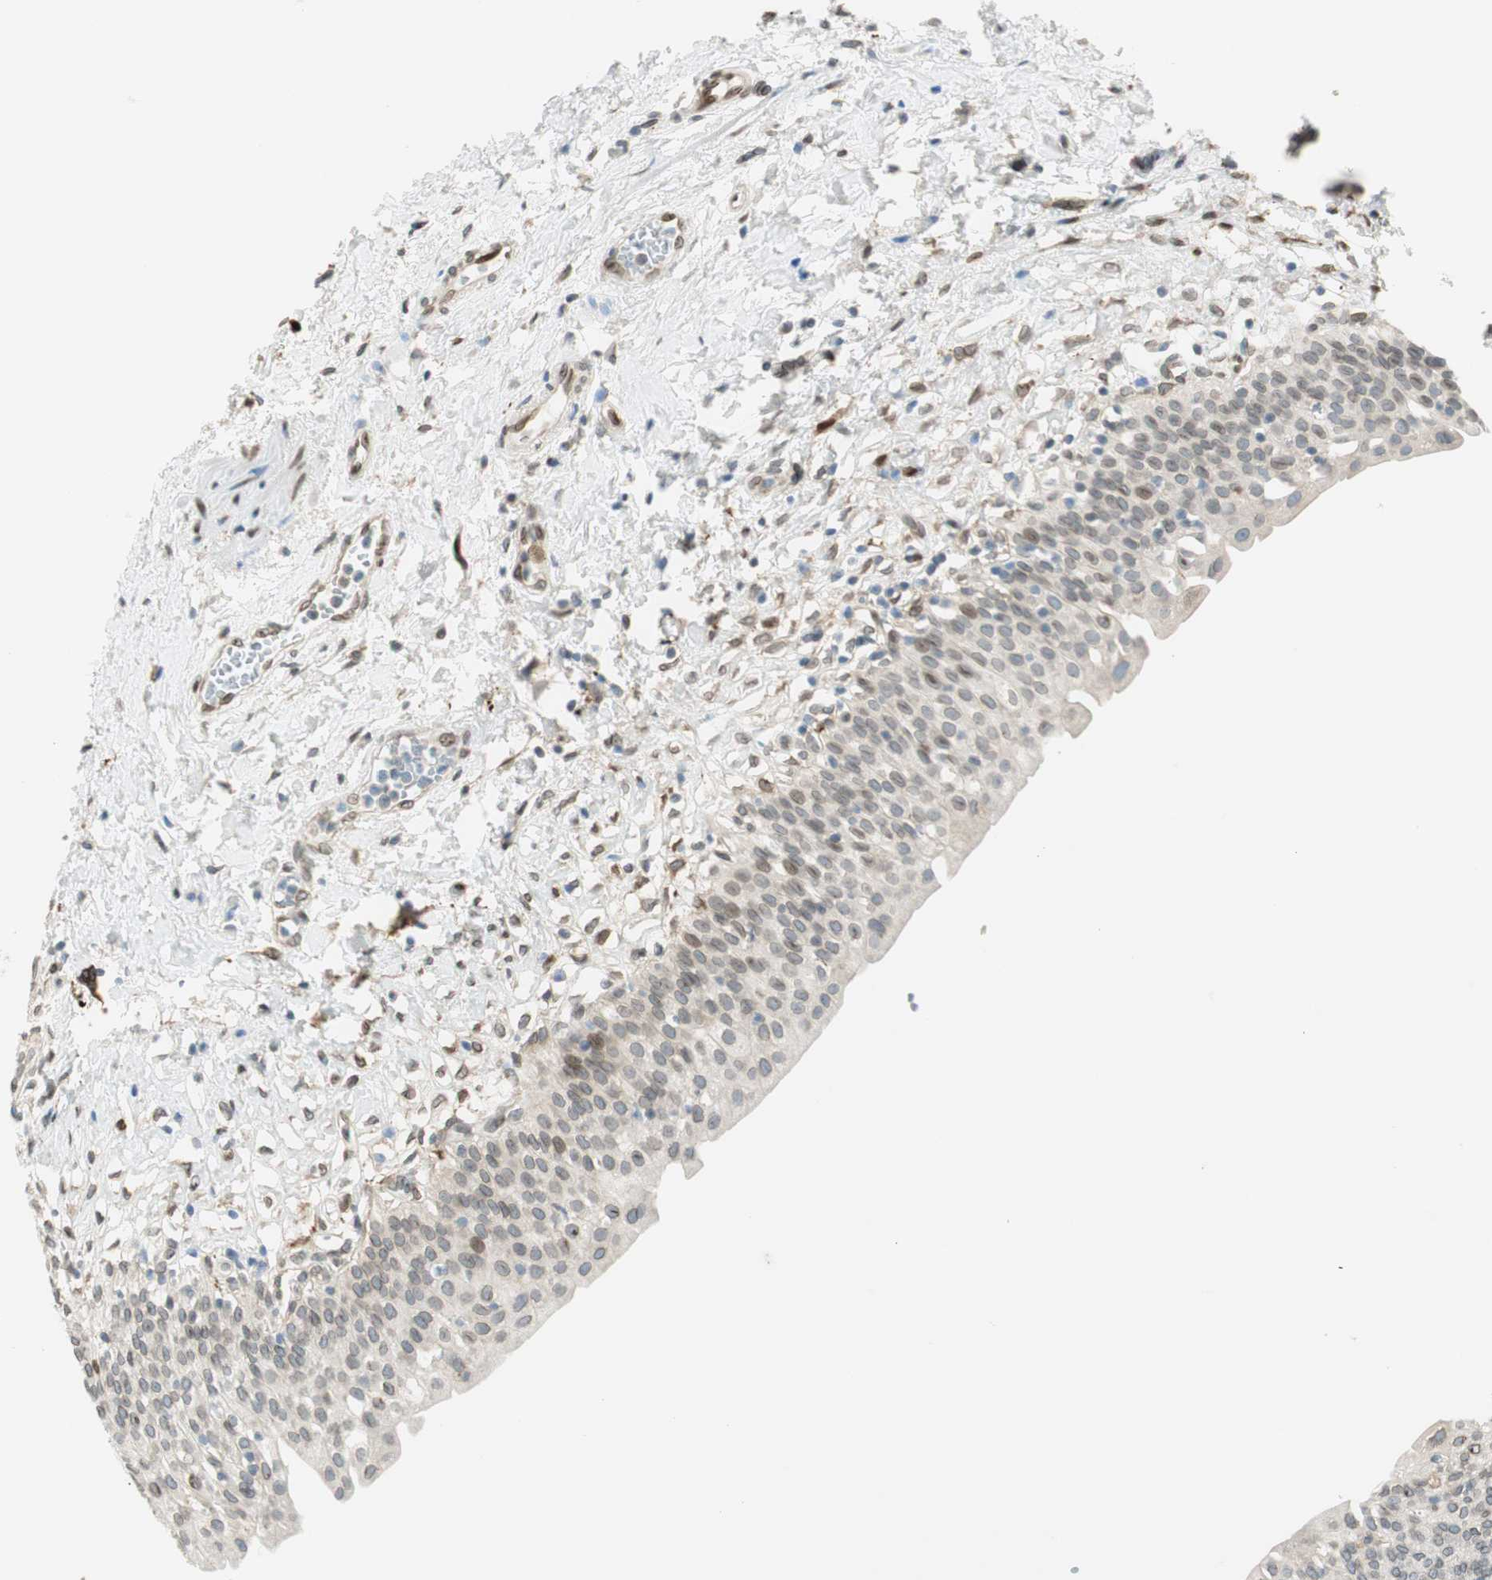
{"staining": {"intensity": "moderate", "quantity": "<25%", "location": "nuclear"}, "tissue": "urinary bladder", "cell_type": "Urothelial cells", "image_type": "normal", "snomed": [{"axis": "morphology", "description": "Normal tissue, NOS"}, {"axis": "topography", "description": "Urinary bladder"}], "caption": "Immunohistochemistry (IHC) staining of unremarkable urinary bladder, which shows low levels of moderate nuclear staining in about <25% of urothelial cells indicating moderate nuclear protein positivity. The staining was performed using DAB (3,3'-diaminobenzidine) (brown) for protein detection and nuclei were counterstained in hematoxylin (blue).", "gene": "TMEM260", "patient": {"sex": "male", "age": 55}}